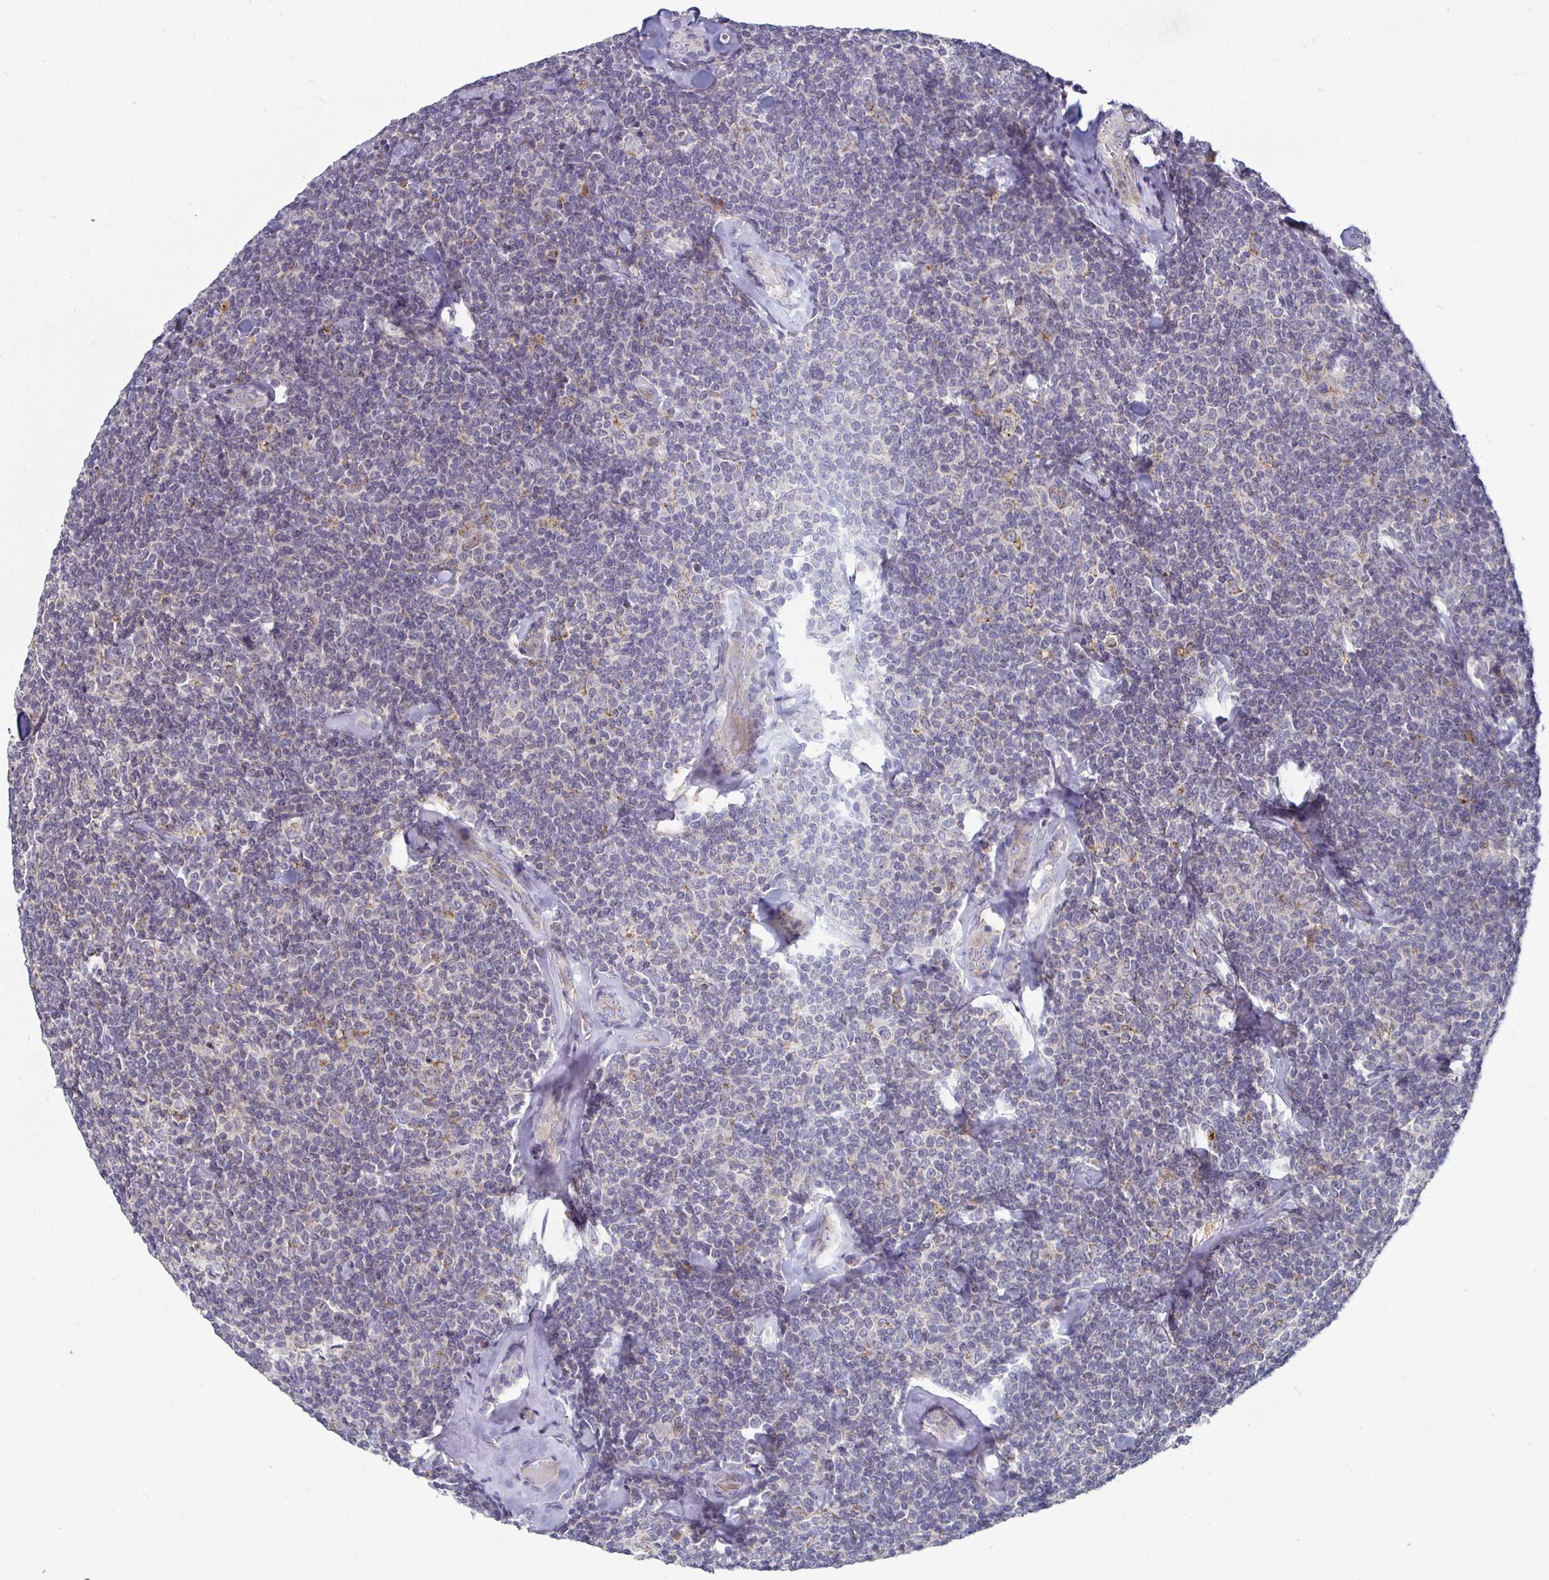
{"staining": {"intensity": "negative", "quantity": "none", "location": "none"}, "tissue": "lymphoma", "cell_type": "Tumor cells", "image_type": "cancer", "snomed": [{"axis": "morphology", "description": "Malignant lymphoma, non-Hodgkin's type, Low grade"}, {"axis": "topography", "description": "Lymph node"}], "caption": "Tumor cells show no significant expression in low-grade malignant lymphoma, non-Hodgkin's type.", "gene": "RNF144B", "patient": {"sex": "female", "age": 56}}